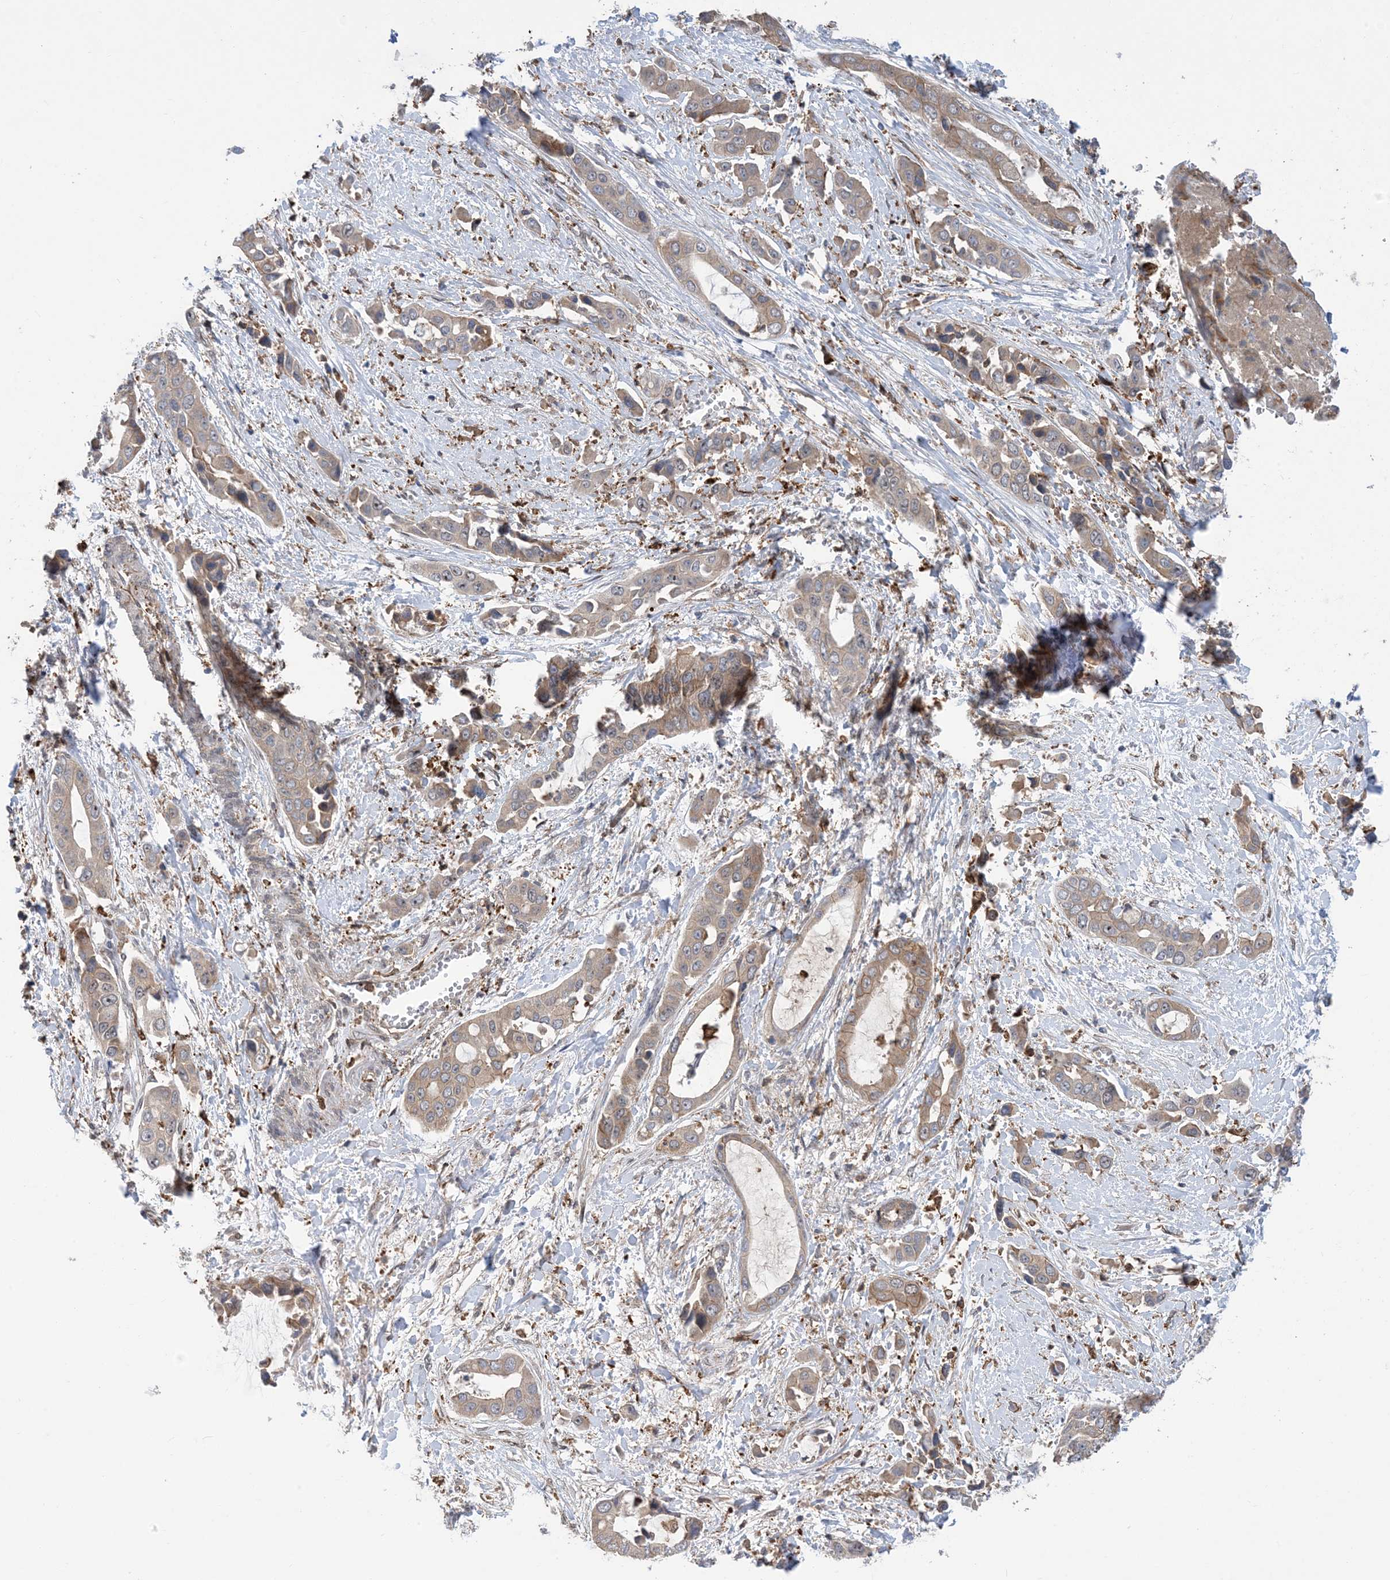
{"staining": {"intensity": "weak", "quantity": ">75%", "location": "cytoplasmic/membranous"}, "tissue": "liver cancer", "cell_type": "Tumor cells", "image_type": "cancer", "snomed": [{"axis": "morphology", "description": "Cholangiocarcinoma"}, {"axis": "topography", "description": "Liver"}], "caption": "Brown immunohistochemical staining in human liver cancer reveals weak cytoplasmic/membranous expression in approximately >75% of tumor cells.", "gene": "HS1BP3", "patient": {"sex": "female", "age": 52}}